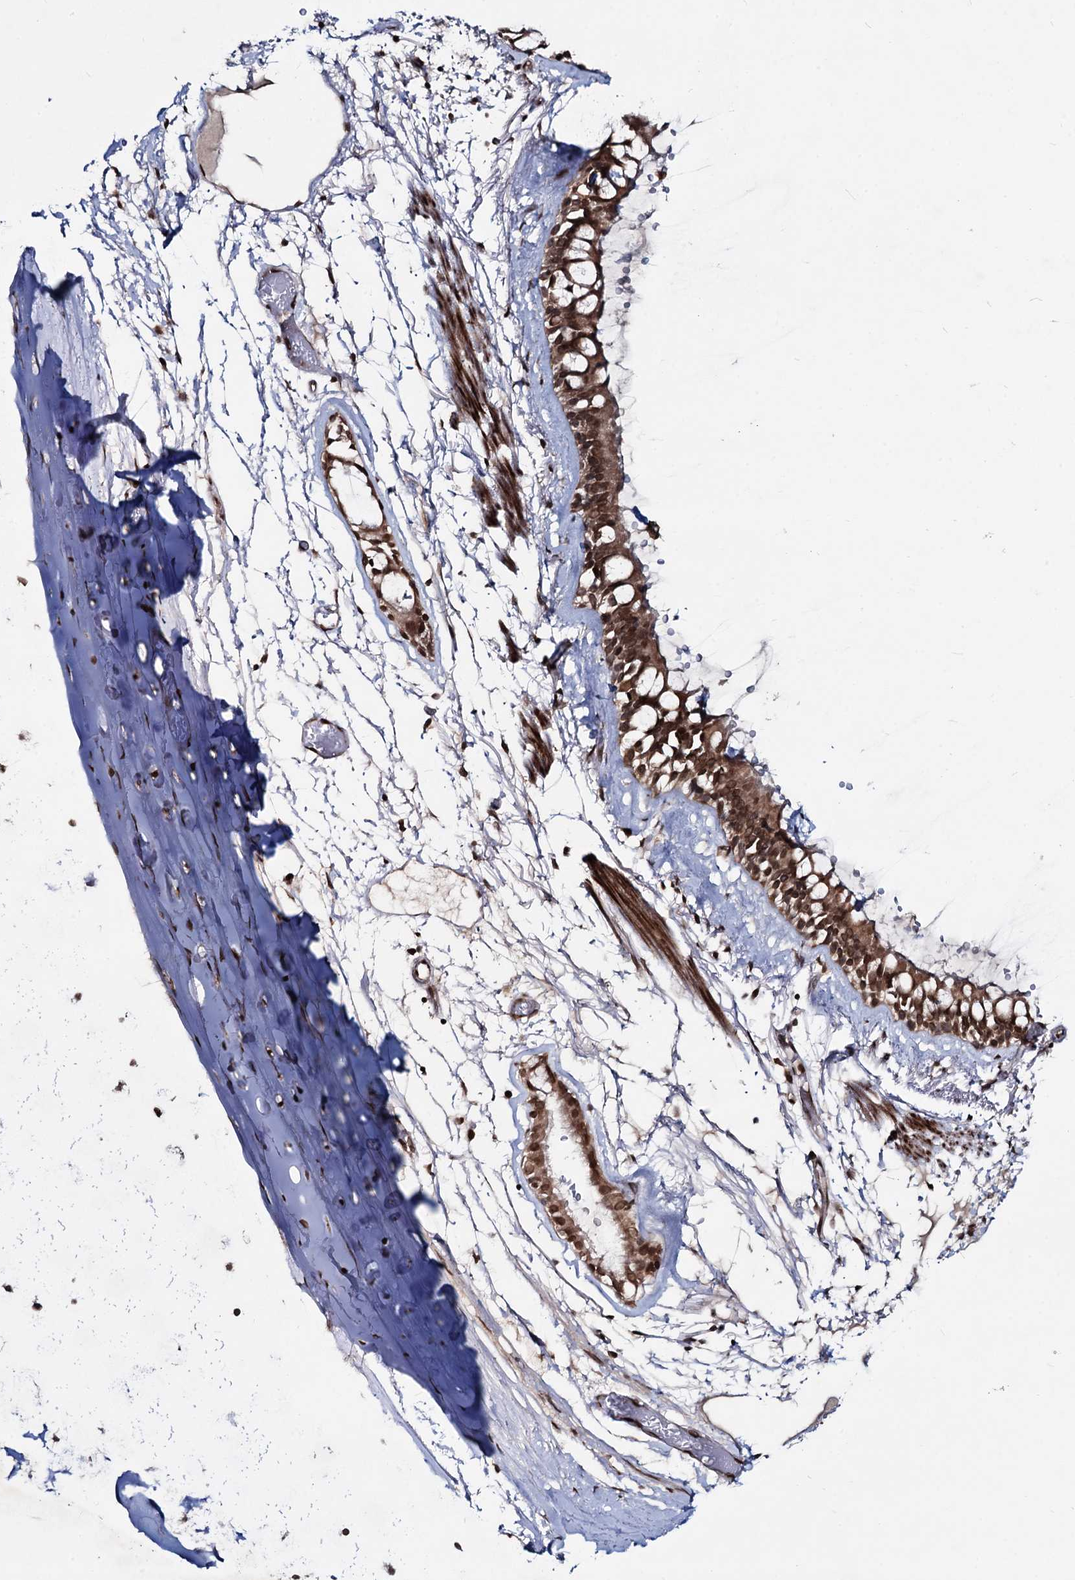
{"staining": {"intensity": "moderate", "quantity": ">75%", "location": "cytoplasmic/membranous,nuclear"}, "tissue": "nasopharynx", "cell_type": "Respiratory epithelial cells", "image_type": "normal", "snomed": [{"axis": "morphology", "description": "Normal tissue, NOS"}, {"axis": "topography", "description": "Nasopharynx"}], "caption": "The photomicrograph exhibits a brown stain indicating the presence of a protein in the cytoplasmic/membranous,nuclear of respiratory epithelial cells in nasopharynx. The staining is performed using DAB brown chromogen to label protein expression. The nuclei are counter-stained blue using hematoxylin.", "gene": "RNF6", "patient": {"sex": "male", "age": 32}}